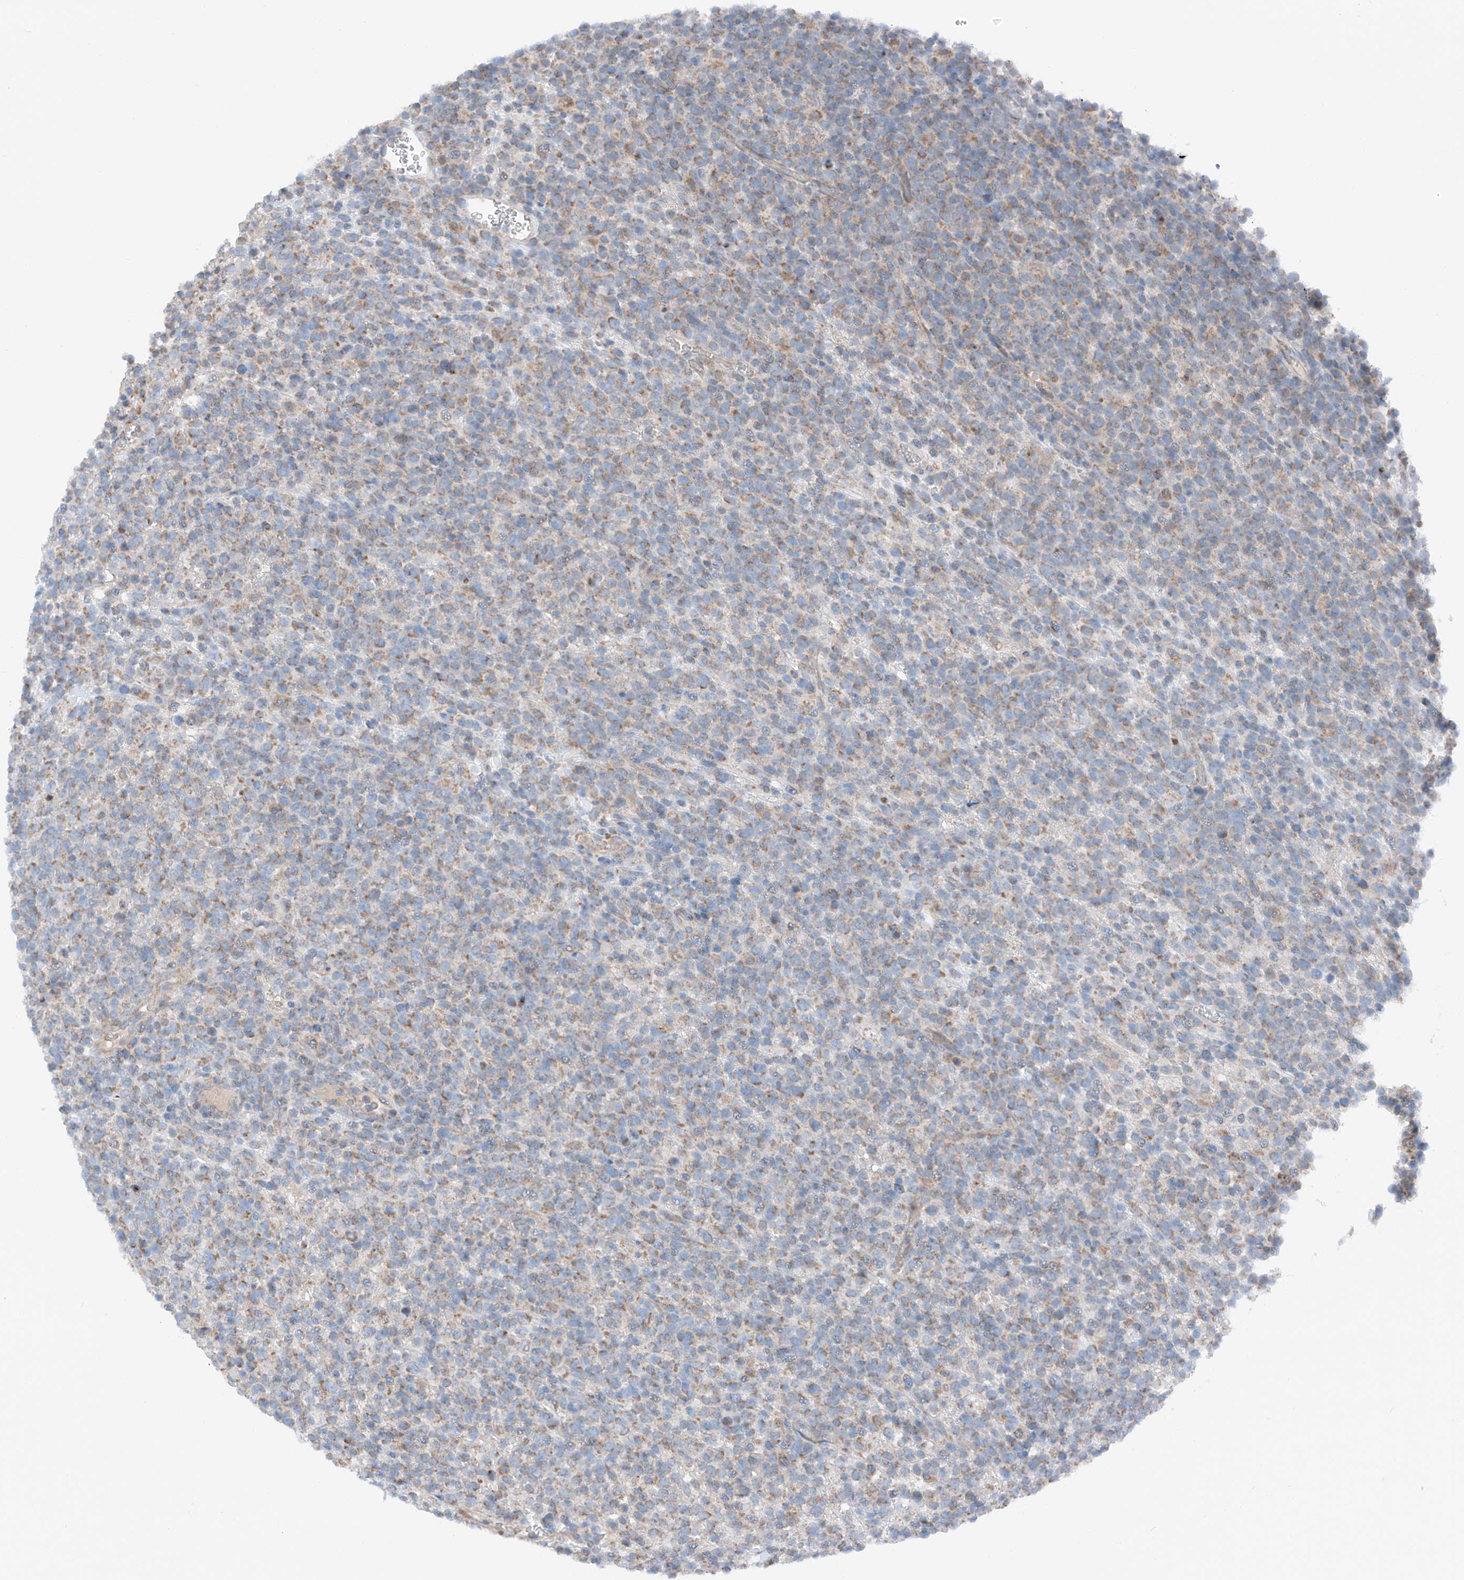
{"staining": {"intensity": "moderate", "quantity": "25%-75%", "location": "cytoplasmic/membranous"}, "tissue": "lymphoma", "cell_type": "Tumor cells", "image_type": "cancer", "snomed": [{"axis": "morphology", "description": "Malignant lymphoma, non-Hodgkin's type, High grade"}, {"axis": "topography", "description": "Colon"}], "caption": "Immunohistochemistry (DAB (3,3'-diaminobenzidine)) staining of human lymphoma shows moderate cytoplasmic/membranous protein positivity in approximately 25%-75% of tumor cells.", "gene": "MRAP", "patient": {"sex": "female", "age": 53}}